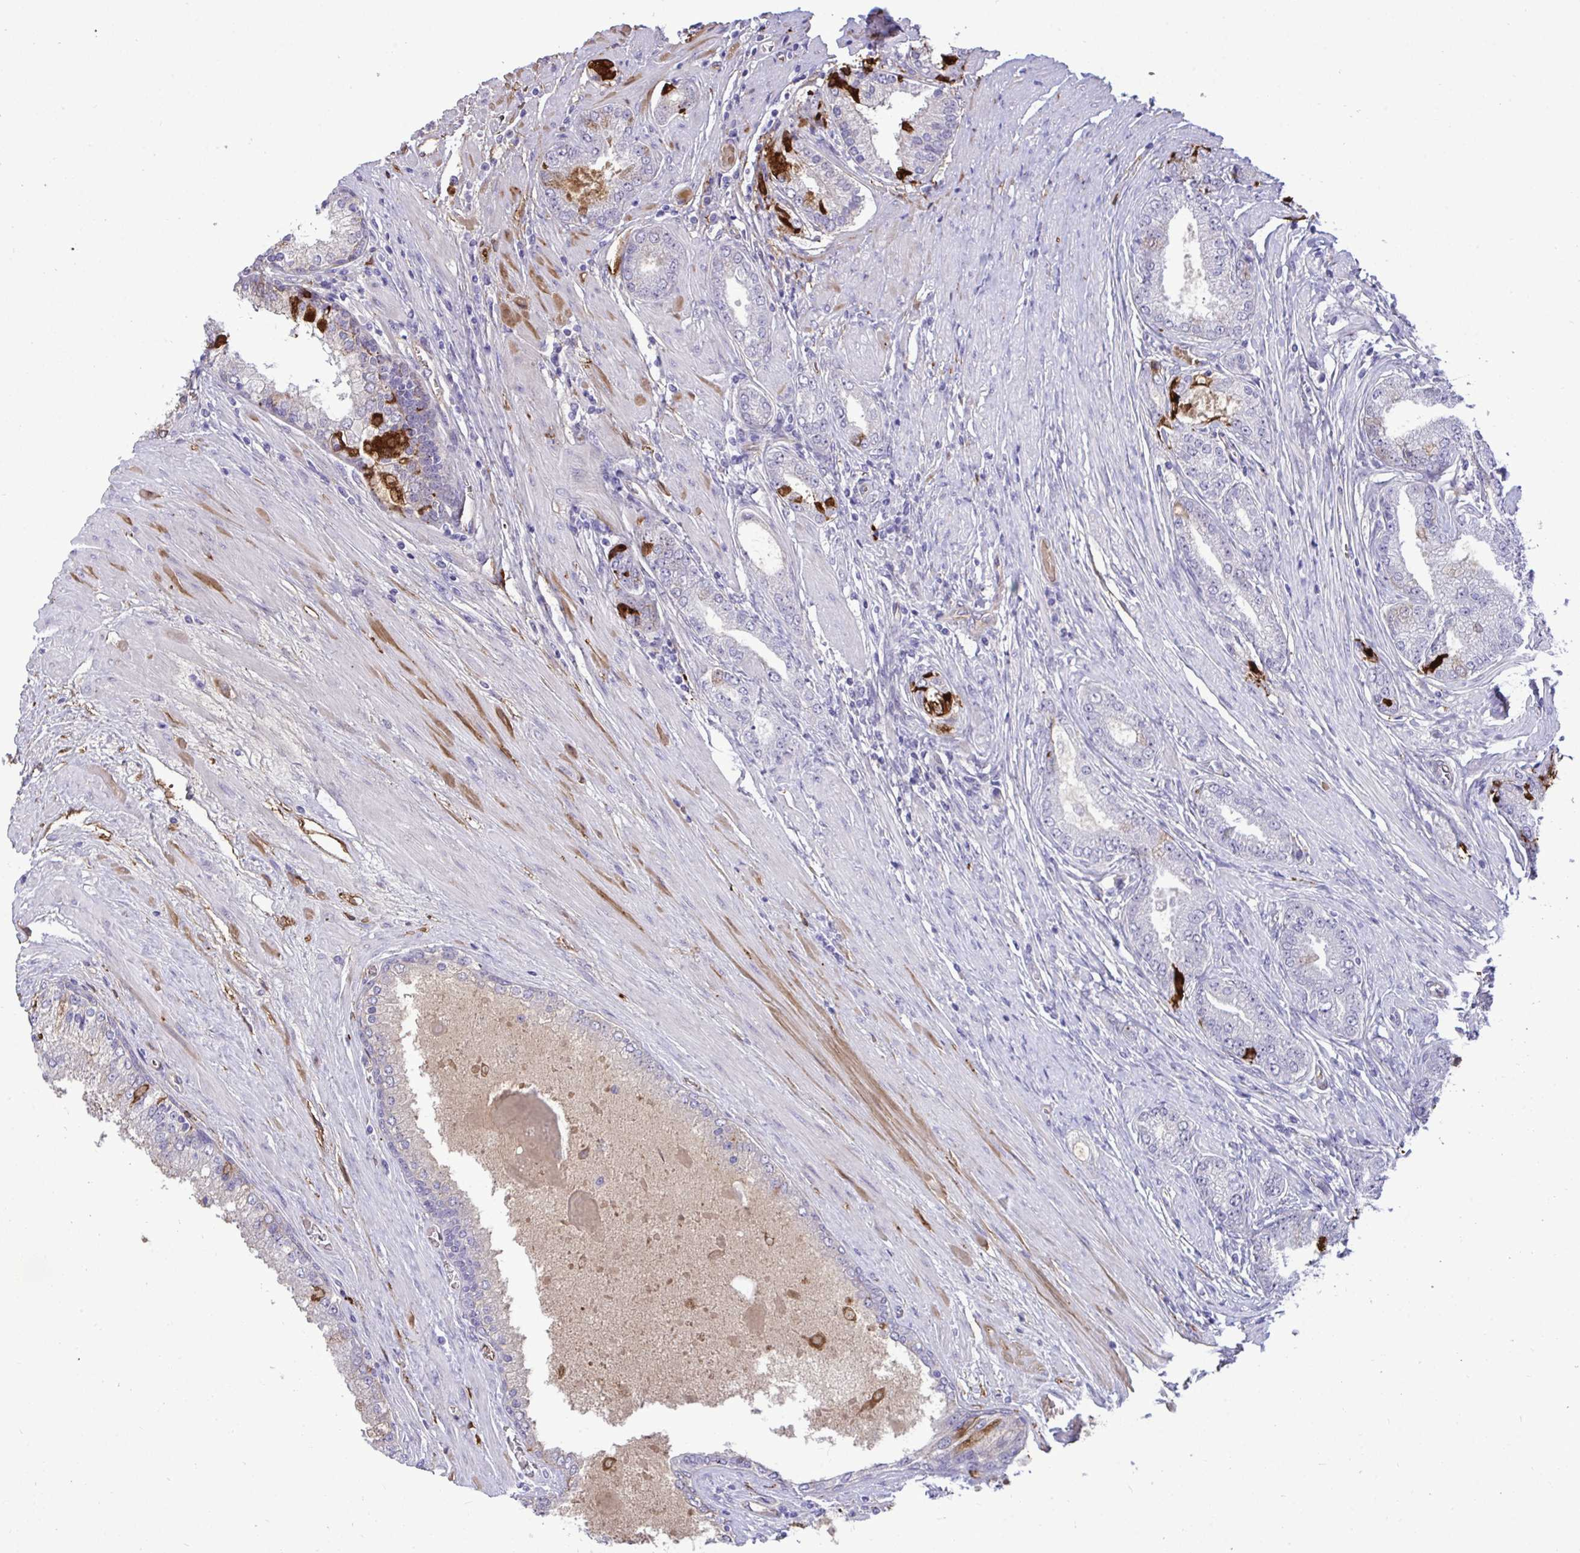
{"staining": {"intensity": "strong", "quantity": "<25%", "location": "cytoplasmic/membranous"}, "tissue": "prostate cancer", "cell_type": "Tumor cells", "image_type": "cancer", "snomed": [{"axis": "morphology", "description": "Adenocarcinoma, High grade"}, {"axis": "topography", "description": "Prostate"}], "caption": "Prostate cancer stained with a brown dye displays strong cytoplasmic/membranous positive staining in about <25% of tumor cells.", "gene": "F2", "patient": {"sex": "male", "age": 67}}